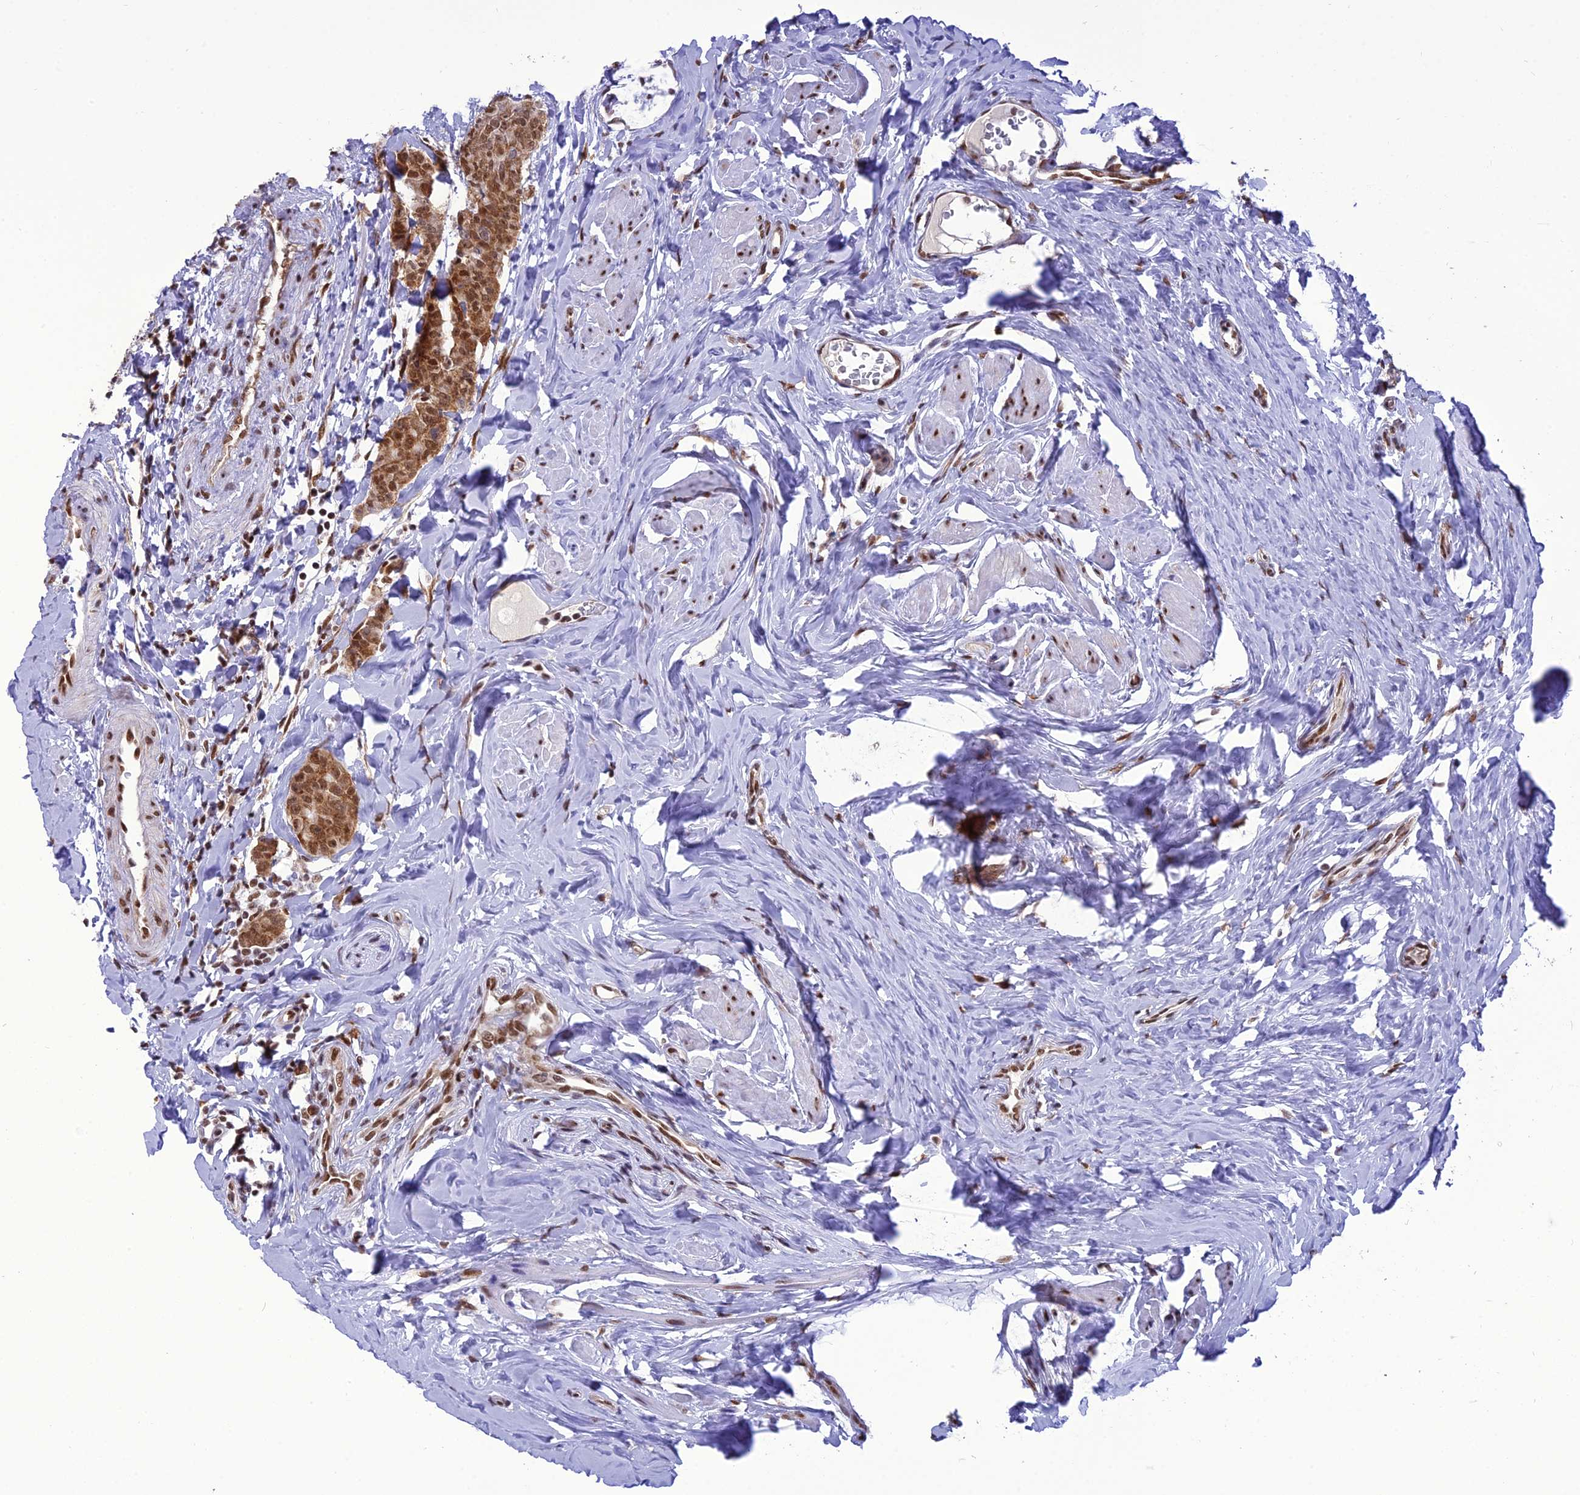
{"staining": {"intensity": "moderate", "quantity": ">75%", "location": "cytoplasmic/membranous,nuclear"}, "tissue": "breast cancer", "cell_type": "Tumor cells", "image_type": "cancer", "snomed": [{"axis": "morphology", "description": "Duct carcinoma"}, {"axis": "topography", "description": "Breast"}], "caption": "The photomicrograph displays staining of breast cancer (infiltrating ductal carcinoma), revealing moderate cytoplasmic/membranous and nuclear protein expression (brown color) within tumor cells.", "gene": "DDX1", "patient": {"sex": "female", "age": 40}}